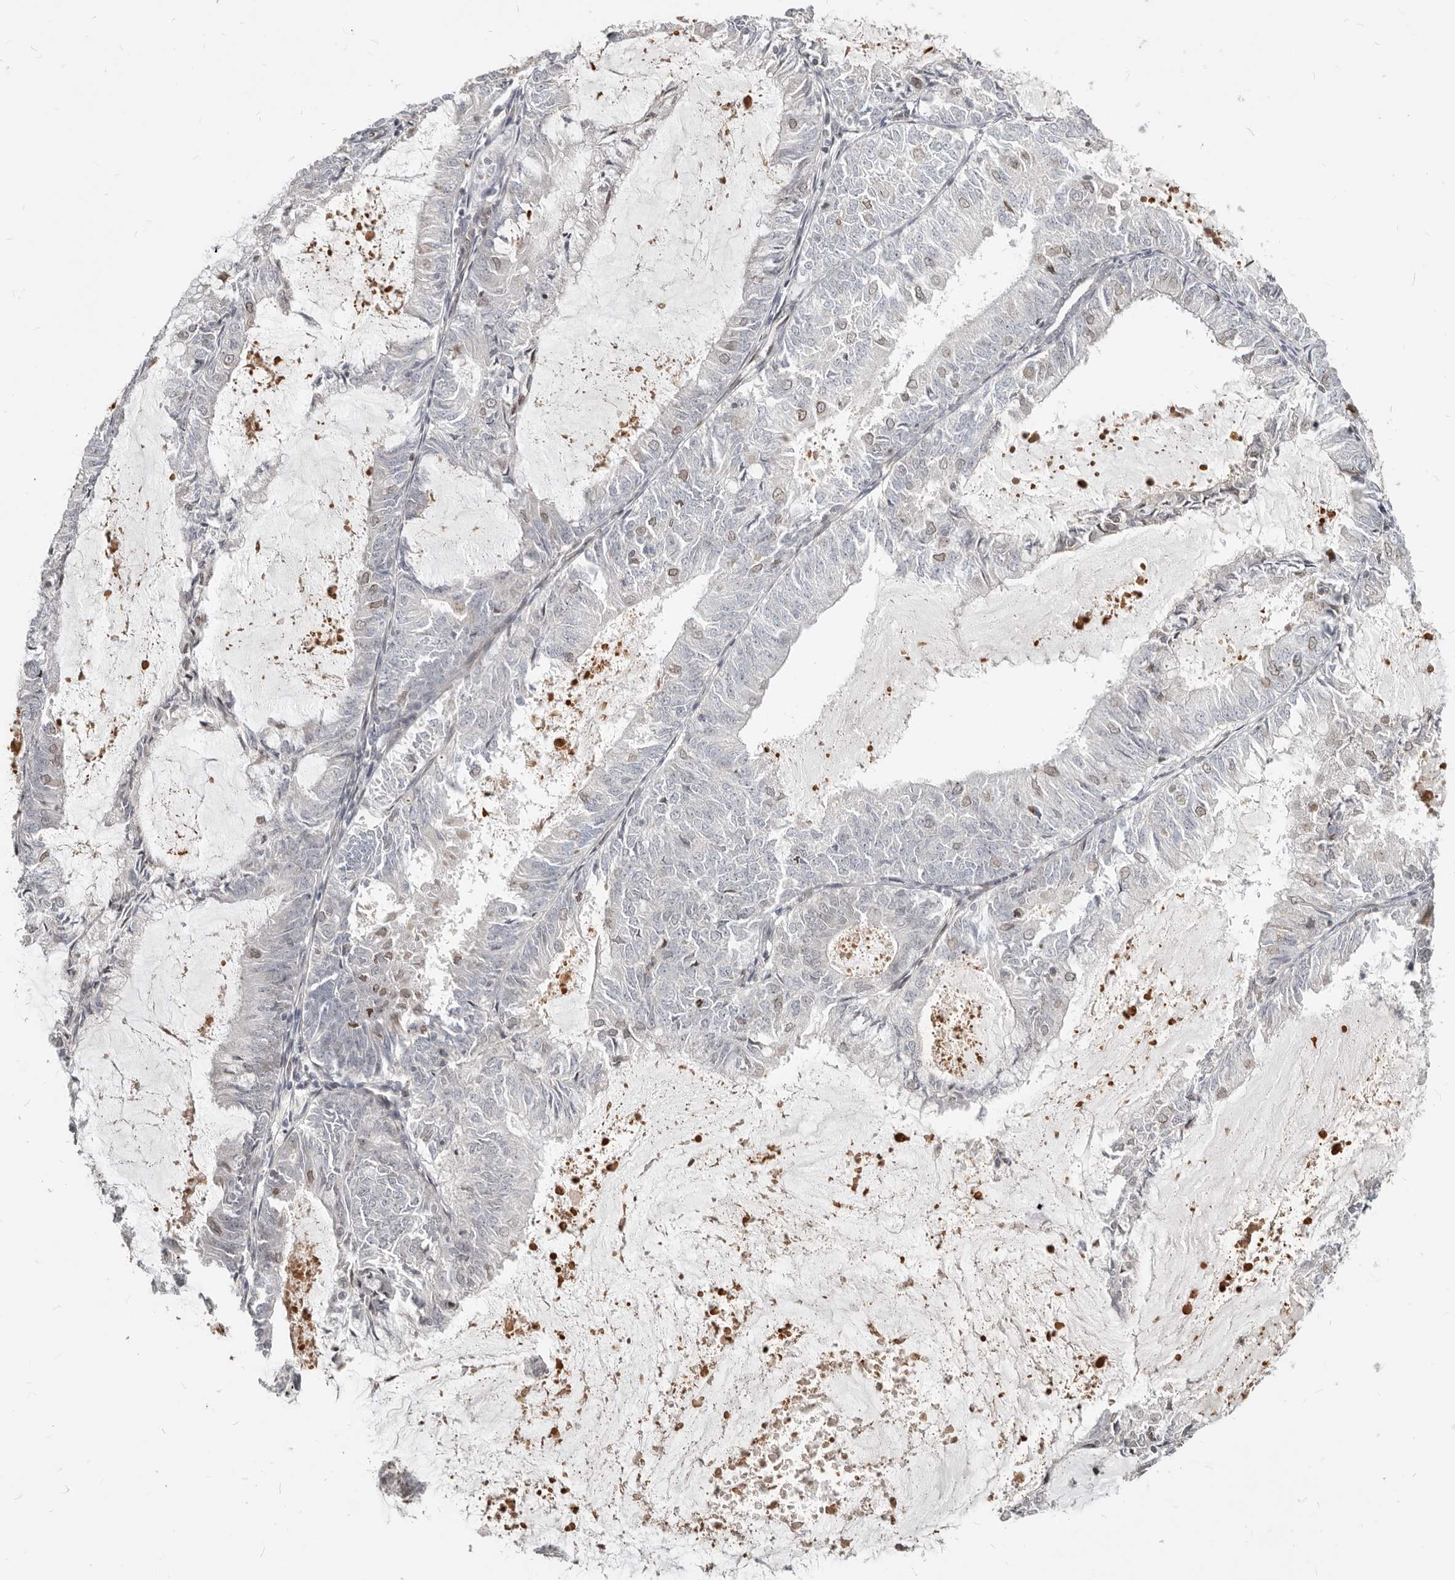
{"staining": {"intensity": "negative", "quantity": "none", "location": "none"}, "tissue": "endometrial cancer", "cell_type": "Tumor cells", "image_type": "cancer", "snomed": [{"axis": "morphology", "description": "Adenocarcinoma, NOS"}, {"axis": "topography", "description": "Endometrium"}], "caption": "DAB immunohistochemical staining of human endometrial adenocarcinoma shows no significant expression in tumor cells.", "gene": "NUP153", "patient": {"sex": "female", "age": 57}}